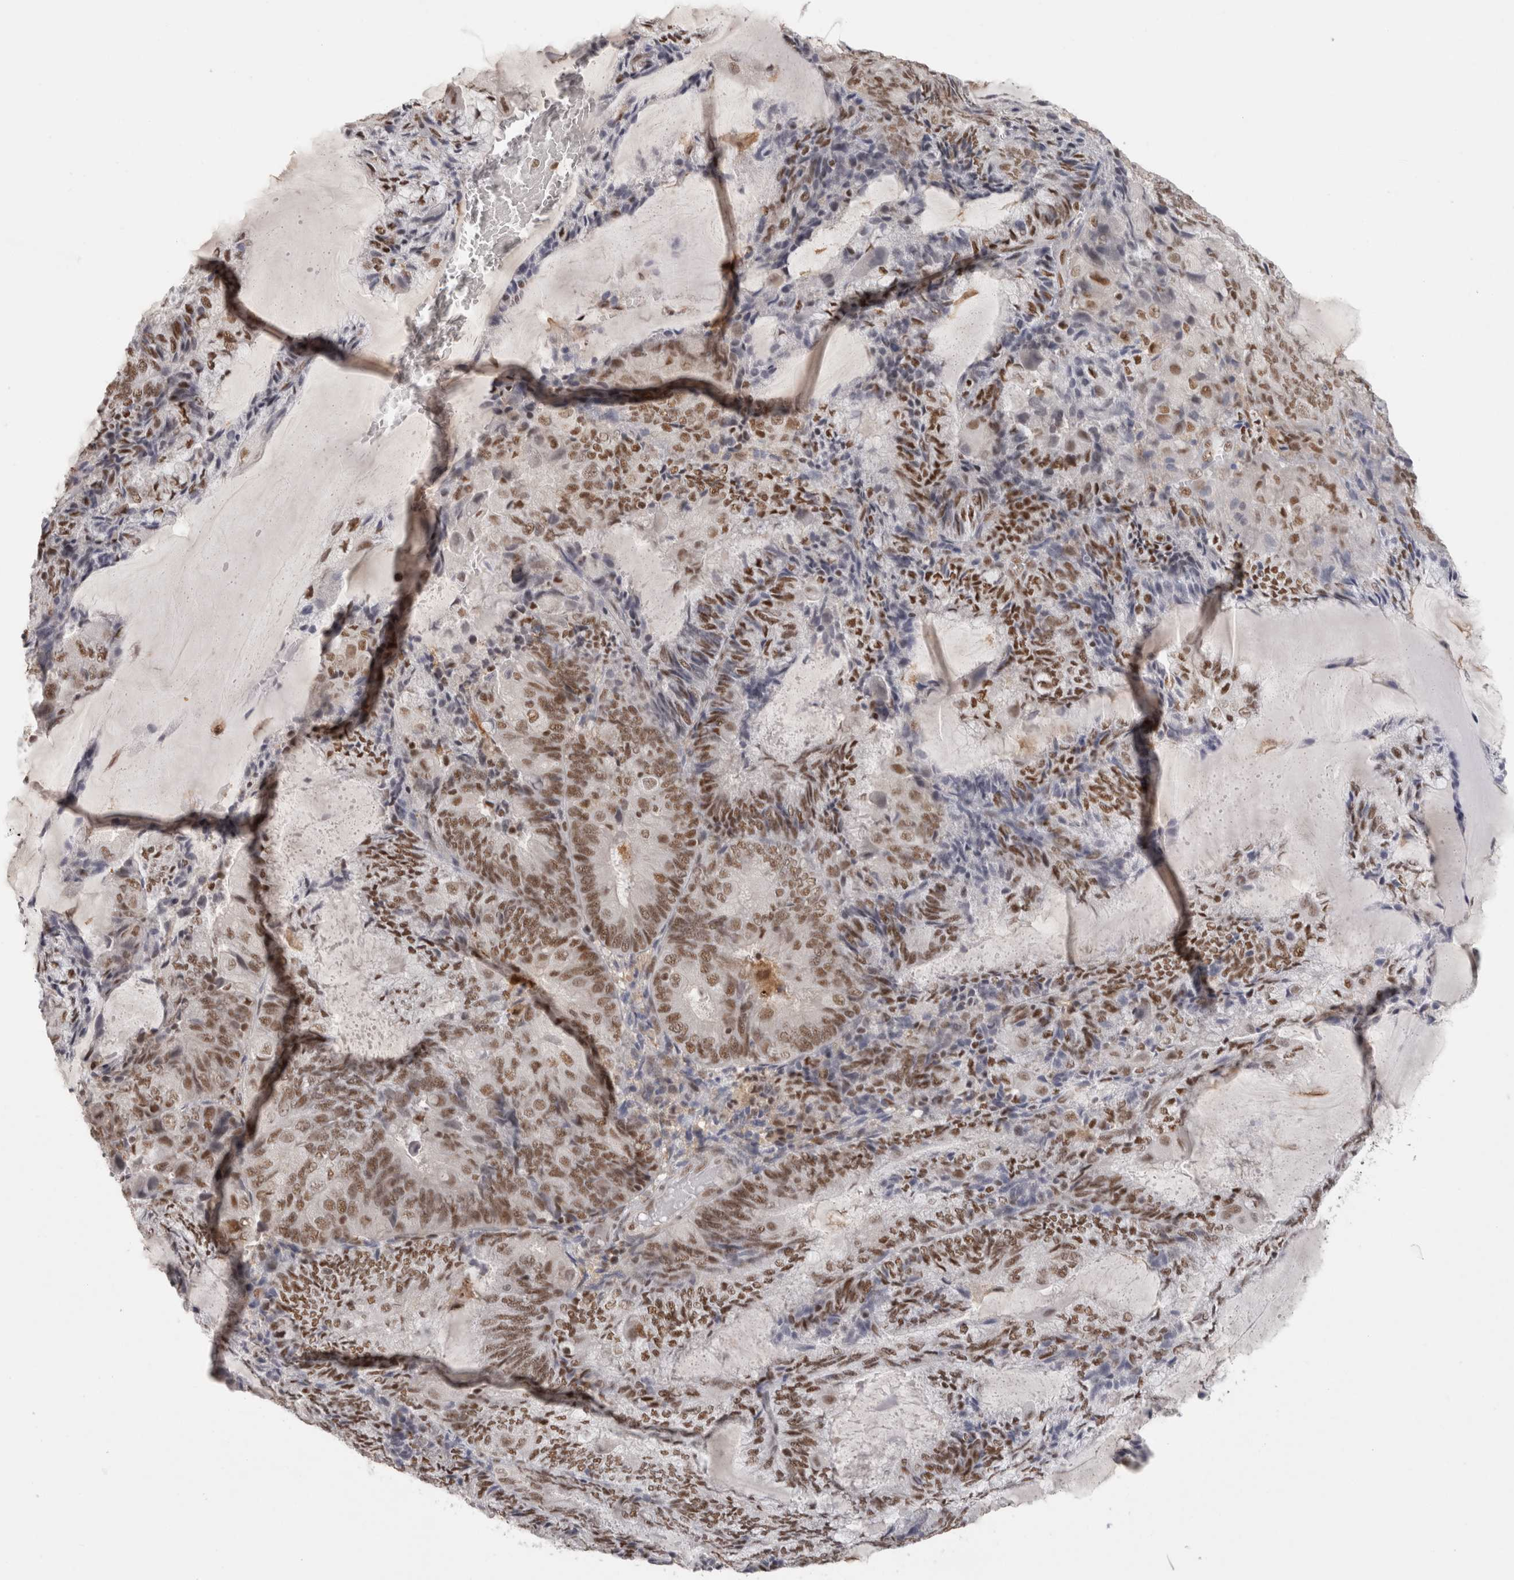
{"staining": {"intensity": "moderate", "quantity": ">75%", "location": "nuclear"}, "tissue": "endometrial cancer", "cell_type": "Tumor cells", "image_type": "cancer", "snomed": [{"axis": "morphology", "description": "Adenocarcinoma, NOS"}, {"axis": "topography", "description": "Endometrium"}], "caption": "The histopathology image reveals a brown stain indicating the presence of a protein in the nuclear of tumor cells in adenocarcinoma (endometrial). The staining was performed using DAB (3,3'-diaminobenzidine) to visualize the protein expression in brown, while the nuclei were stained in blue with hematoxylin (Magnification: 20x).", "gene": "ZNF830", "patient": {"sex": "female", "age": 81}}